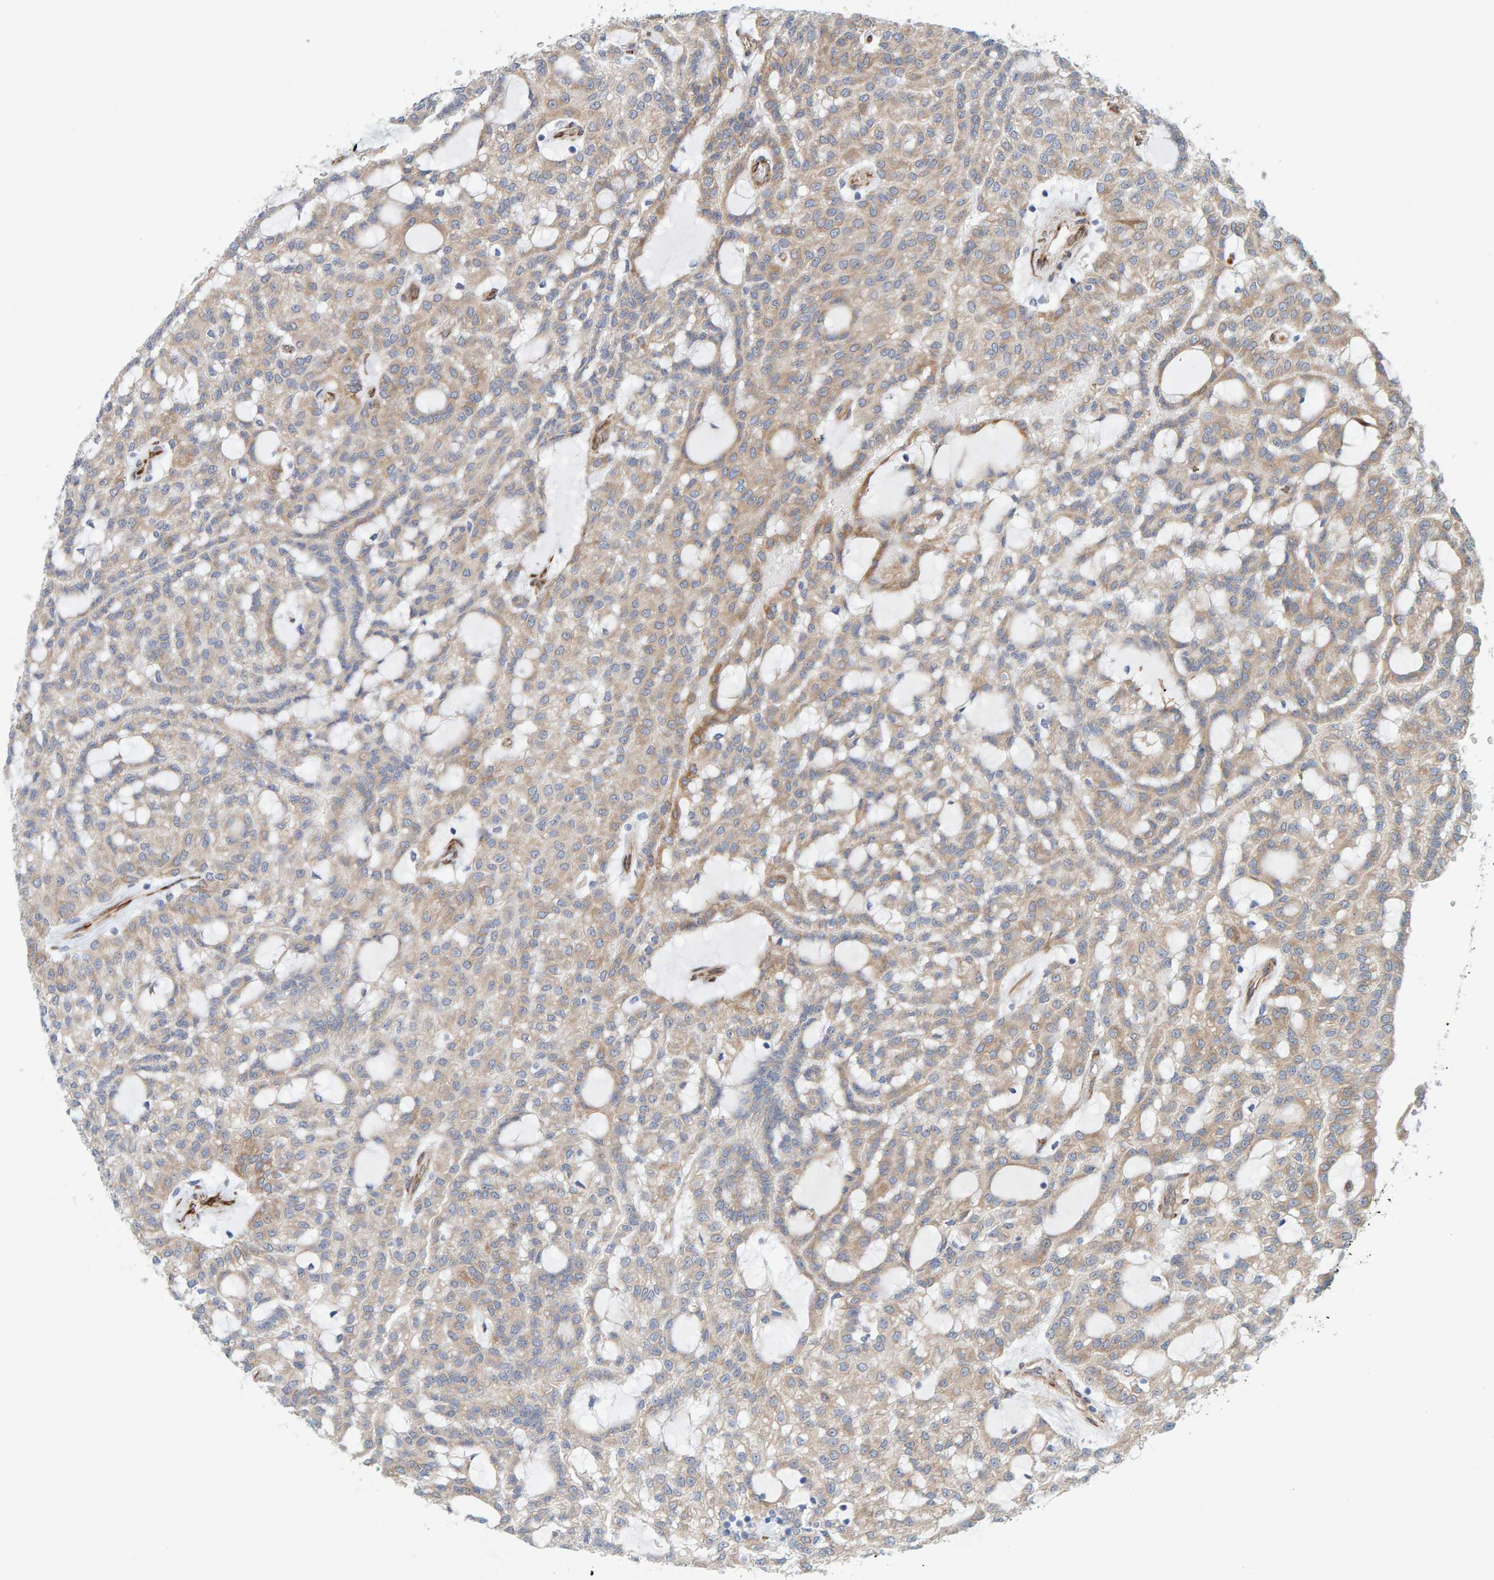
{"staining": {"intensity": "weak", "quantity": ">75%", "location": "cytoplasmic/membranous"}, "tissue": "renal cancer", "cell_type": "Tumor cells", "image_type": "cancer", "snomed": [{"axis": "morphology", "description": "Adenocarcinoma, NOS"}, {"axis": "topography", "description": "Kidney"}], "caption": "Immunohistochemical staining of human renal cancer reveals low levels of weak cytoplasmic/membranous protein staining in about >75% of tumor cells. (DAB = brown stain, brightfield microscopy at high magnification).", "gene": "MMP16", "patient": {"sex": "male", "age": 63}}